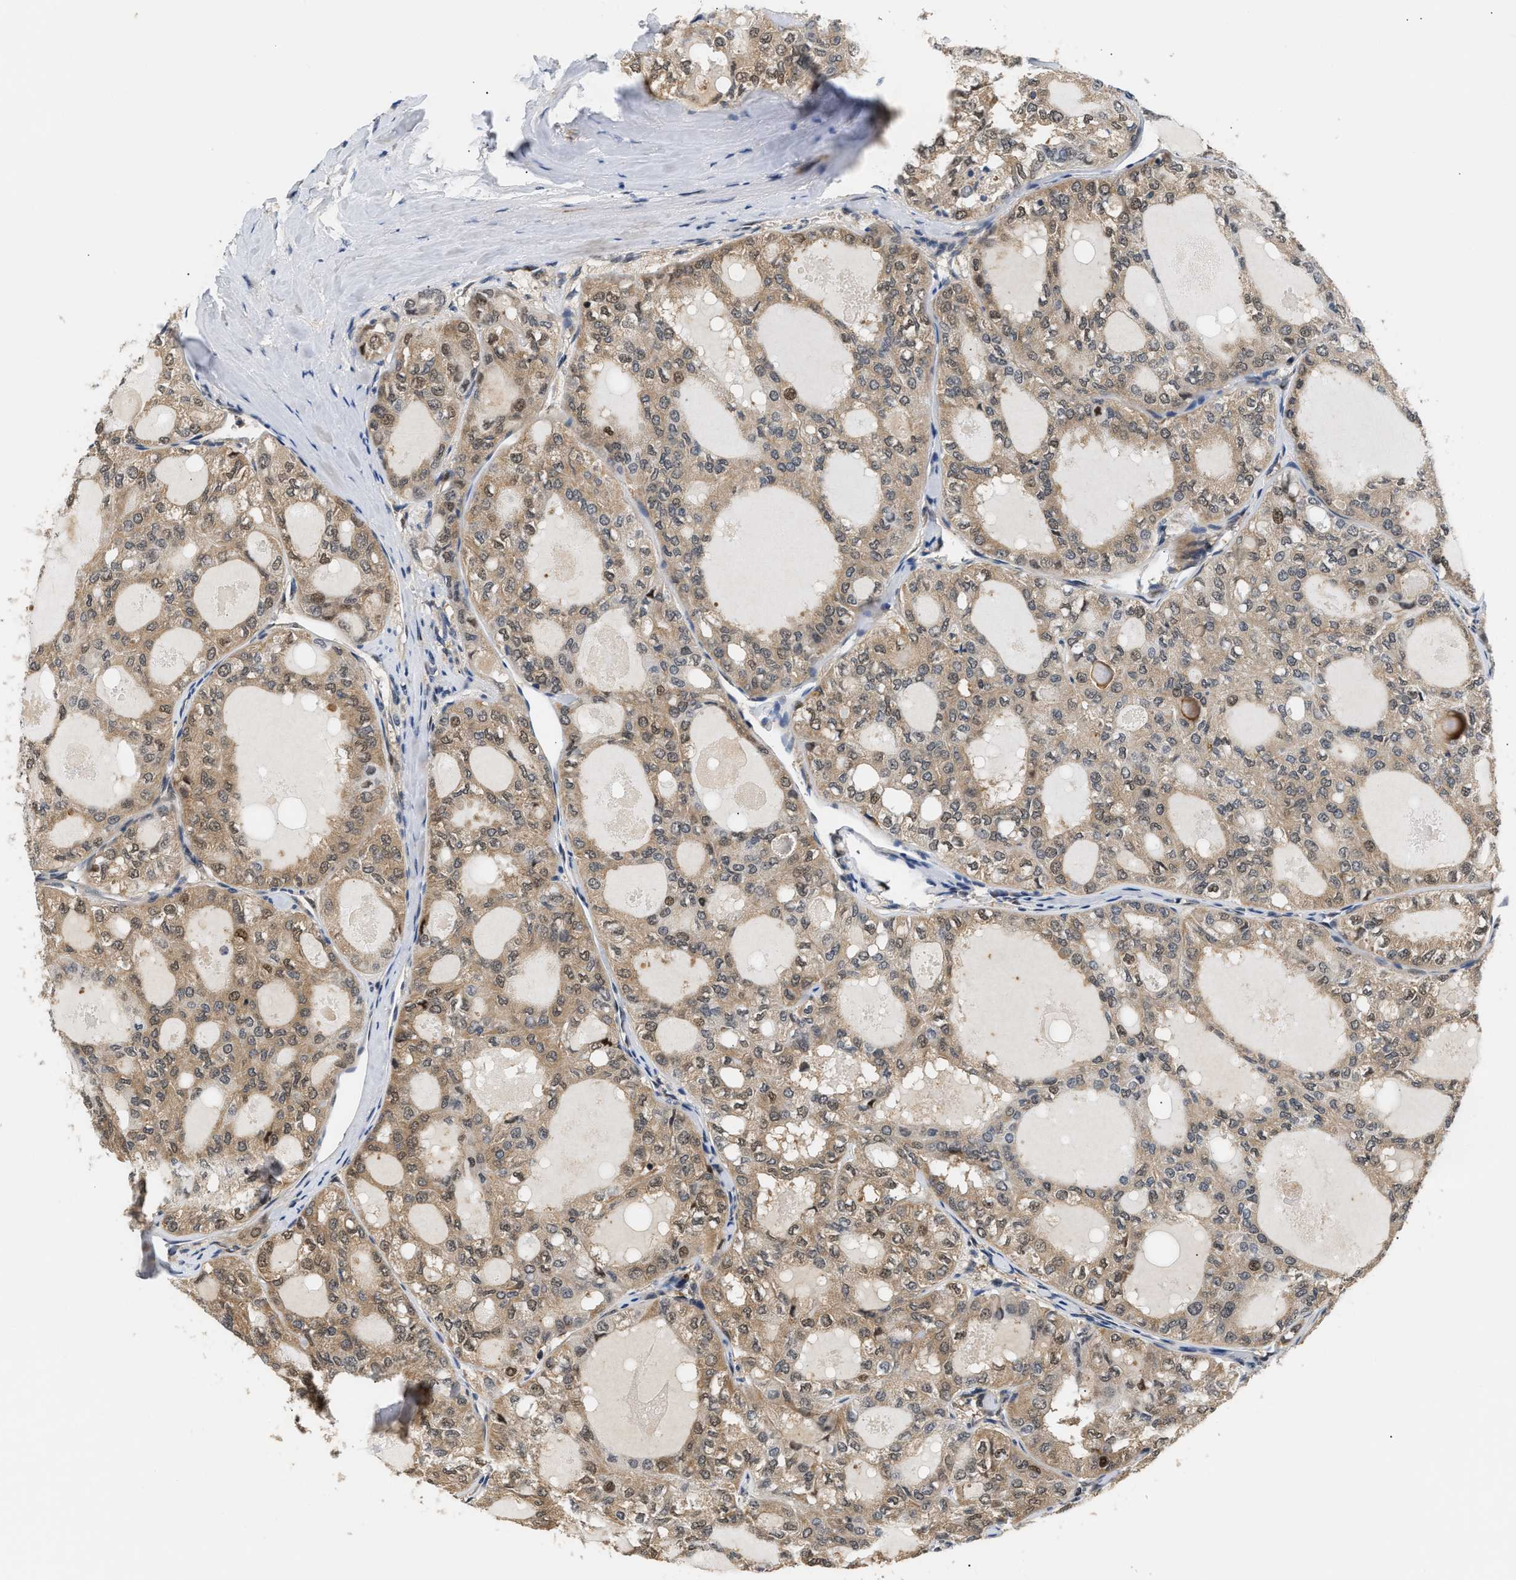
{"staining": {"intensity": "moderate", "quantity": ">75%", "location": "cytoplasmic/membranous,nuclear"}, "tissue": "thyroid cancer", "cell_type": "Tumor cells", "image_type": "cancer", "snomed": [{"axis": "morphology", "description": "Follicular adenoma carcinoma, NOS"}, {"axis": "topography", "description": "Thyroid gland"}], "caption": "Thyroid cancer tissue reveals moderate cytoplasmic/membranous and nuclear staining in approximately >75% of tumor cells The protein is shown in brown color, while the nuclei are stained blue.", "gene": "LARP6", "patient": {"sex": "male", "age": 75}}